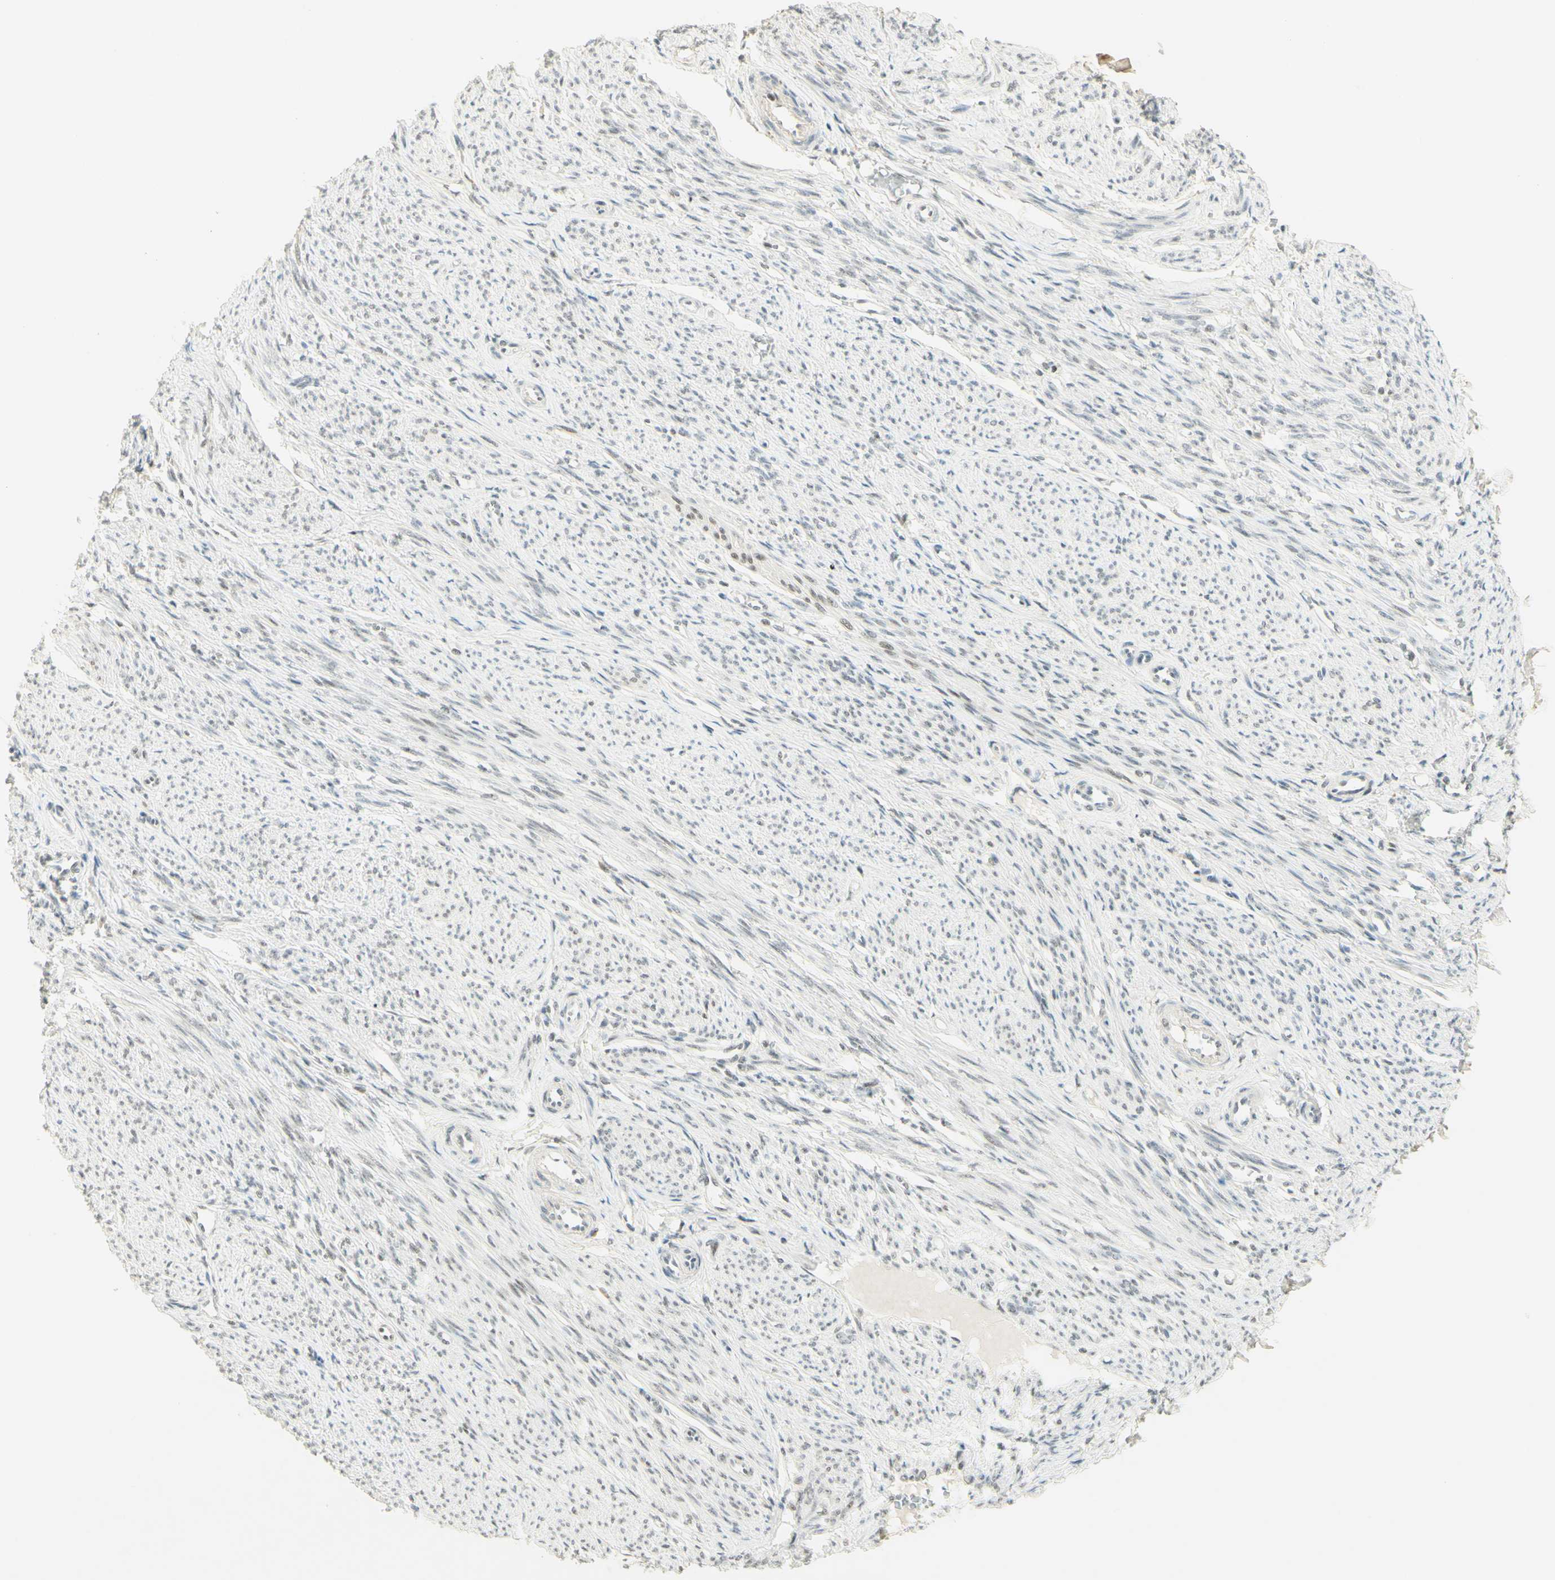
{"staining": {"intensity": "weak", "quantity": "25%-75%", "location": "nuclear"}, "tissue": "smooth muscle", "cell_type": "Smooth muscle cells", "image_type": "normal", "snomed": [{"axis": "morphology", "description": "Normal tissue, NOS"}, {"axis": "topography", "description": "Smooth muscle"}], "caption": "Brown immunohistochemical staining in normal human smooth muscle shows weak nuclear expression in about 25%-75% of smooth muscle cells.", "gene": "PMS2", "patient": {"sex": "female", "age": 65}}